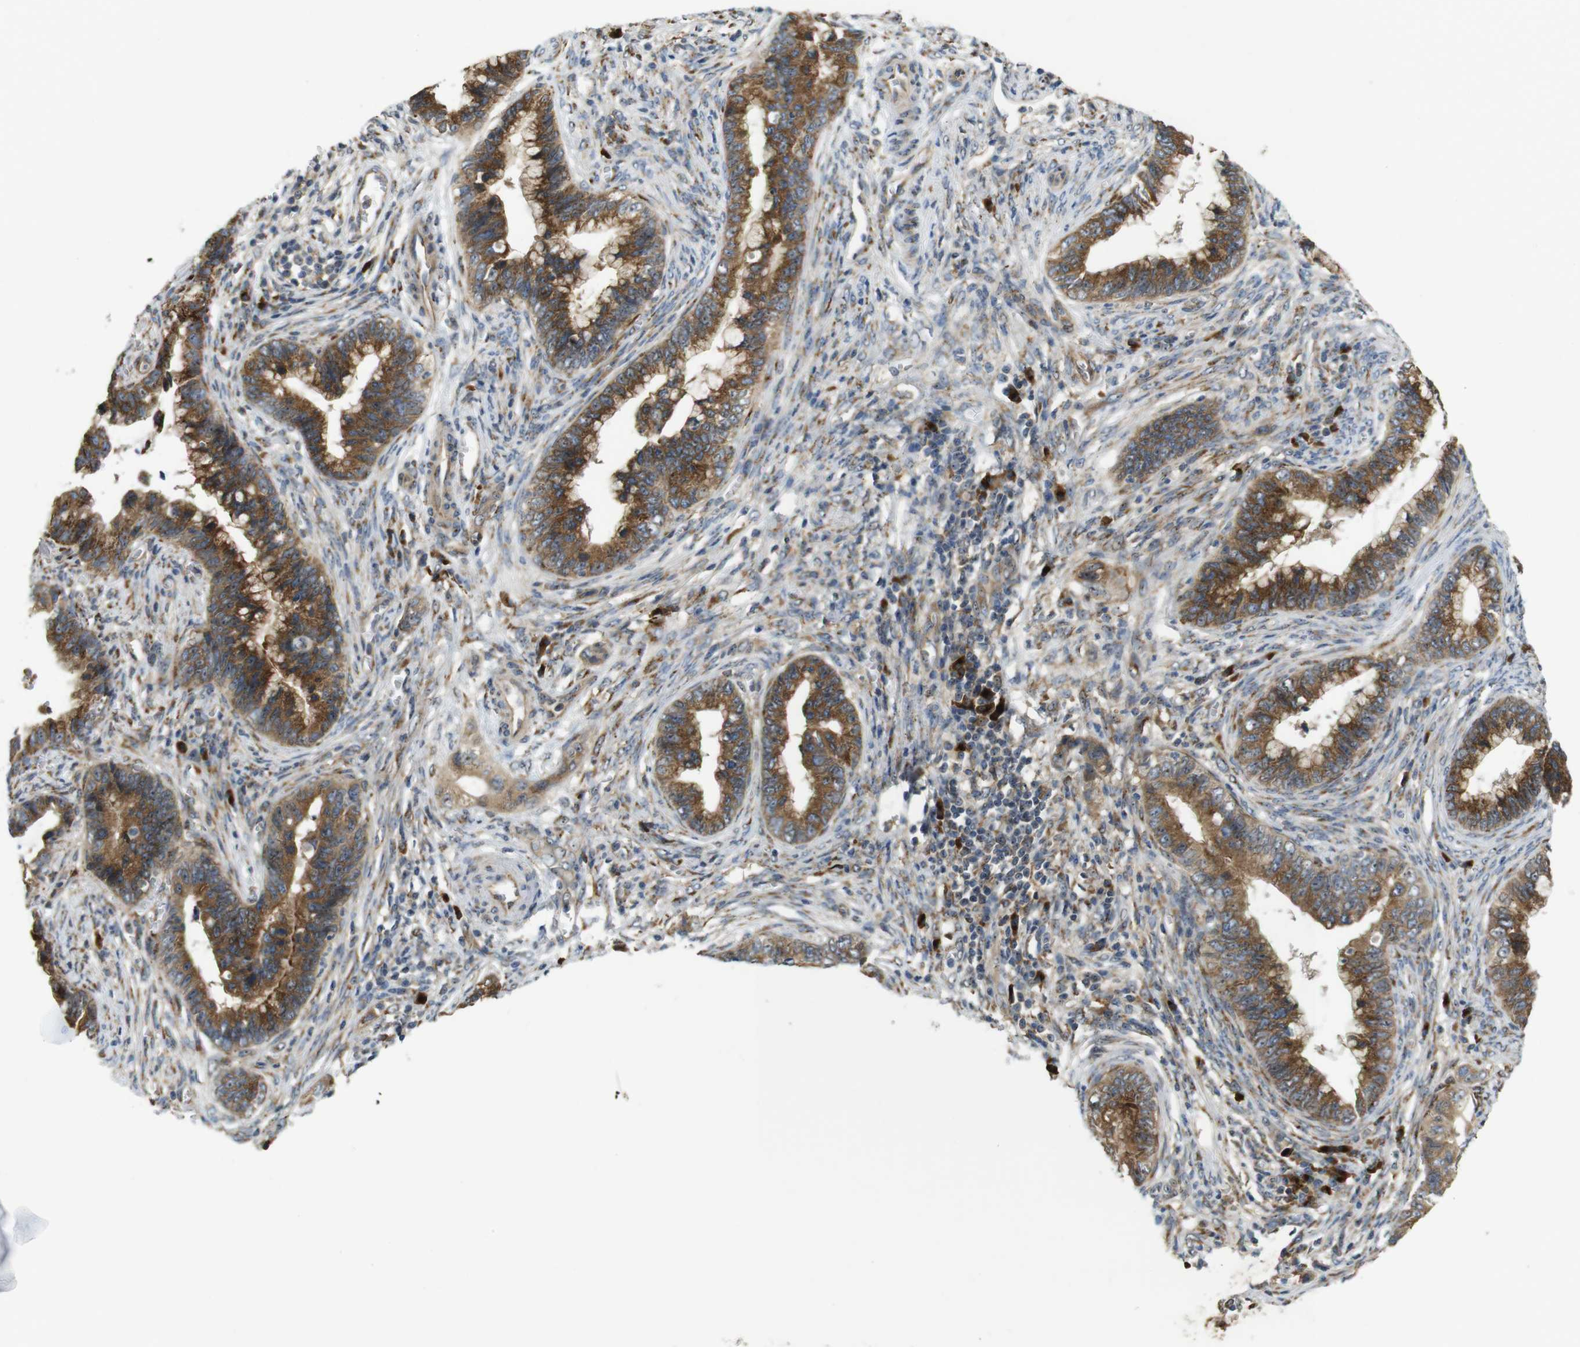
{"staining": {"intensity": "strong", "quantity": ">75%", "location": "cytoplasmic/membranous"}, "tissue": "cervical cancer", "cell_type": "Tumor cells", "image_type": "cancer", "snomed": [{"axis": "morphology", "description": "Adenocarcinoma, NOS"}, {"axis": "topography", "description": "Cervix"}], "caption": "Brown immunohistochemical staining in cervical cancer (adenocarcinoma) exhibits strong cytoplasmic/membranous positivity in approximately >75% of tumor cells.", "gene": "TMEM143", "patient": {"sex": "female", "age": 44}}